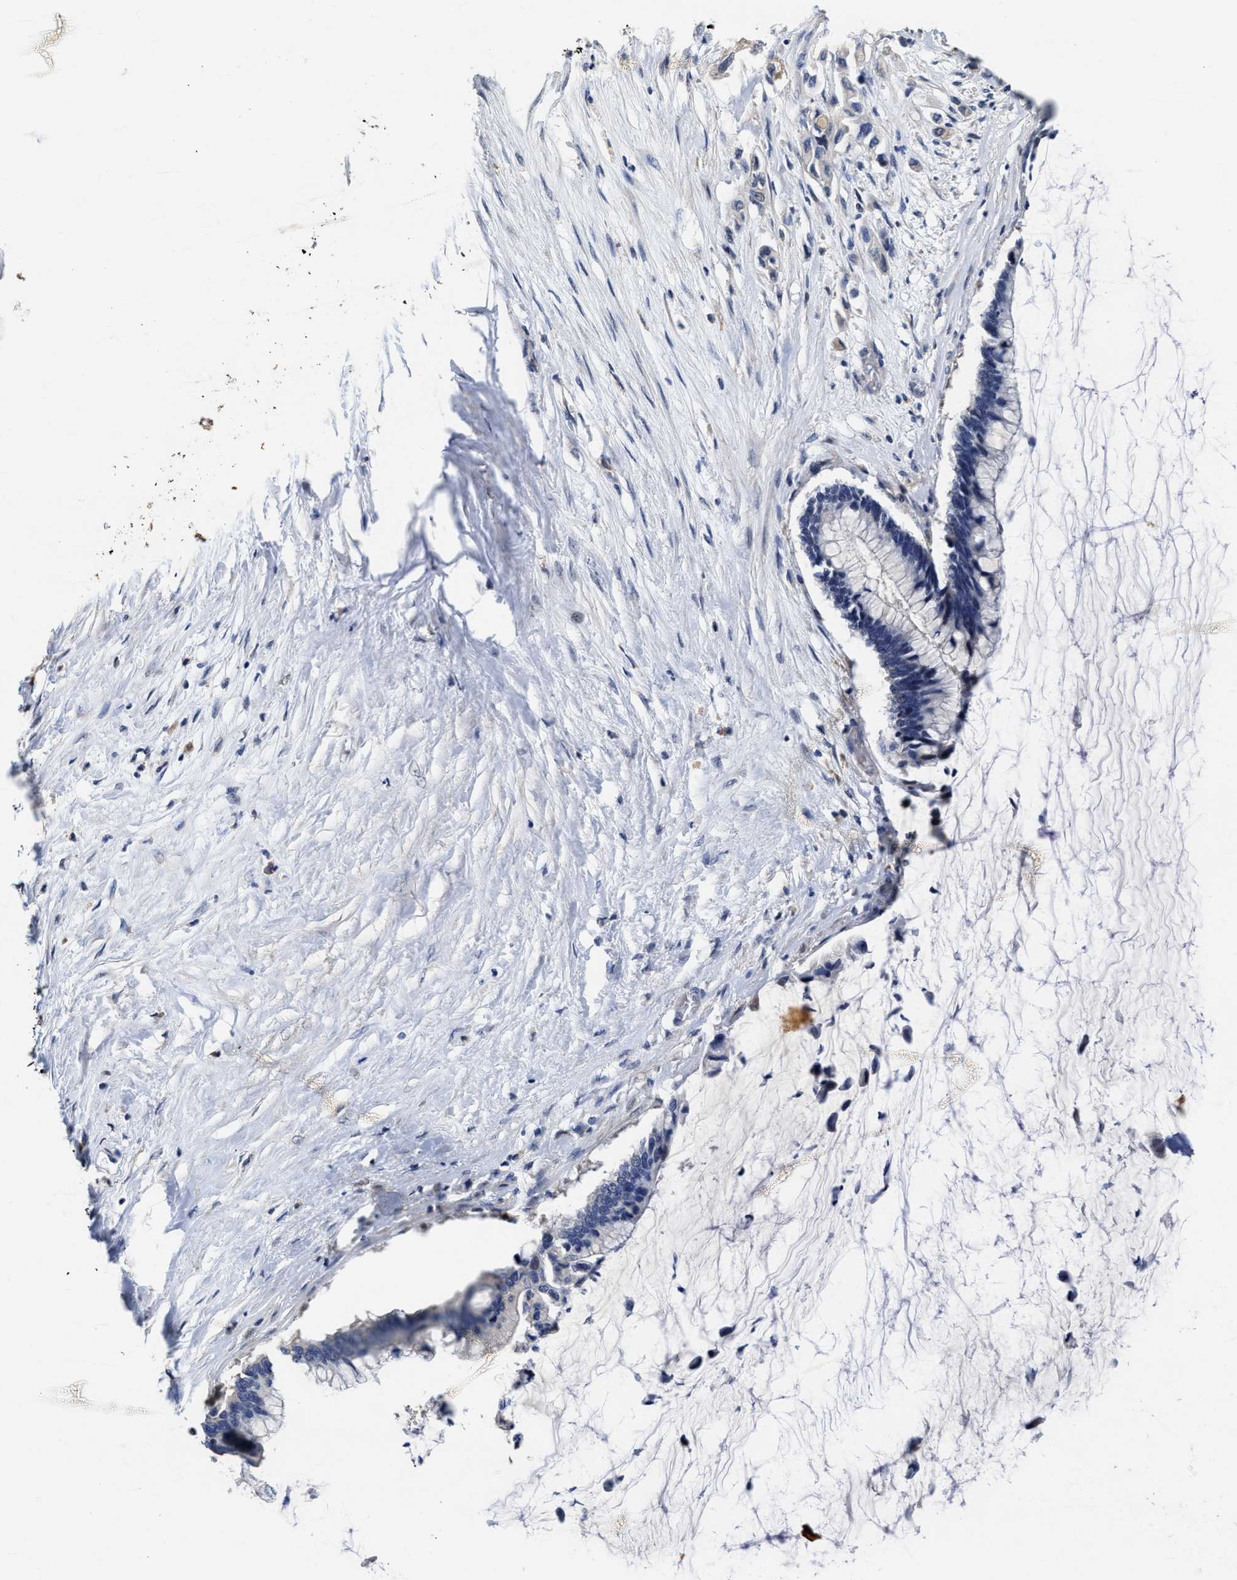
{"staining": {"intensity": "negative", "quantity": "none", "location": "none"}, "tissue": "pancreatic cancer", "cell_type": "Tumor cells", "image_type": "cancer", "snomed": [{"axis": "morphology", "description": "Adenocarcinoma, NOS"}, {"axis": "topography", "description": "Pancreas"}], "caption": "Immunohistochemical staining of pancreatic cancer (adenocarcinoma) displays no significant staining in tumor cells.", "gene": "ZFAT", "patient": {"sex": "male", "age": 41}}